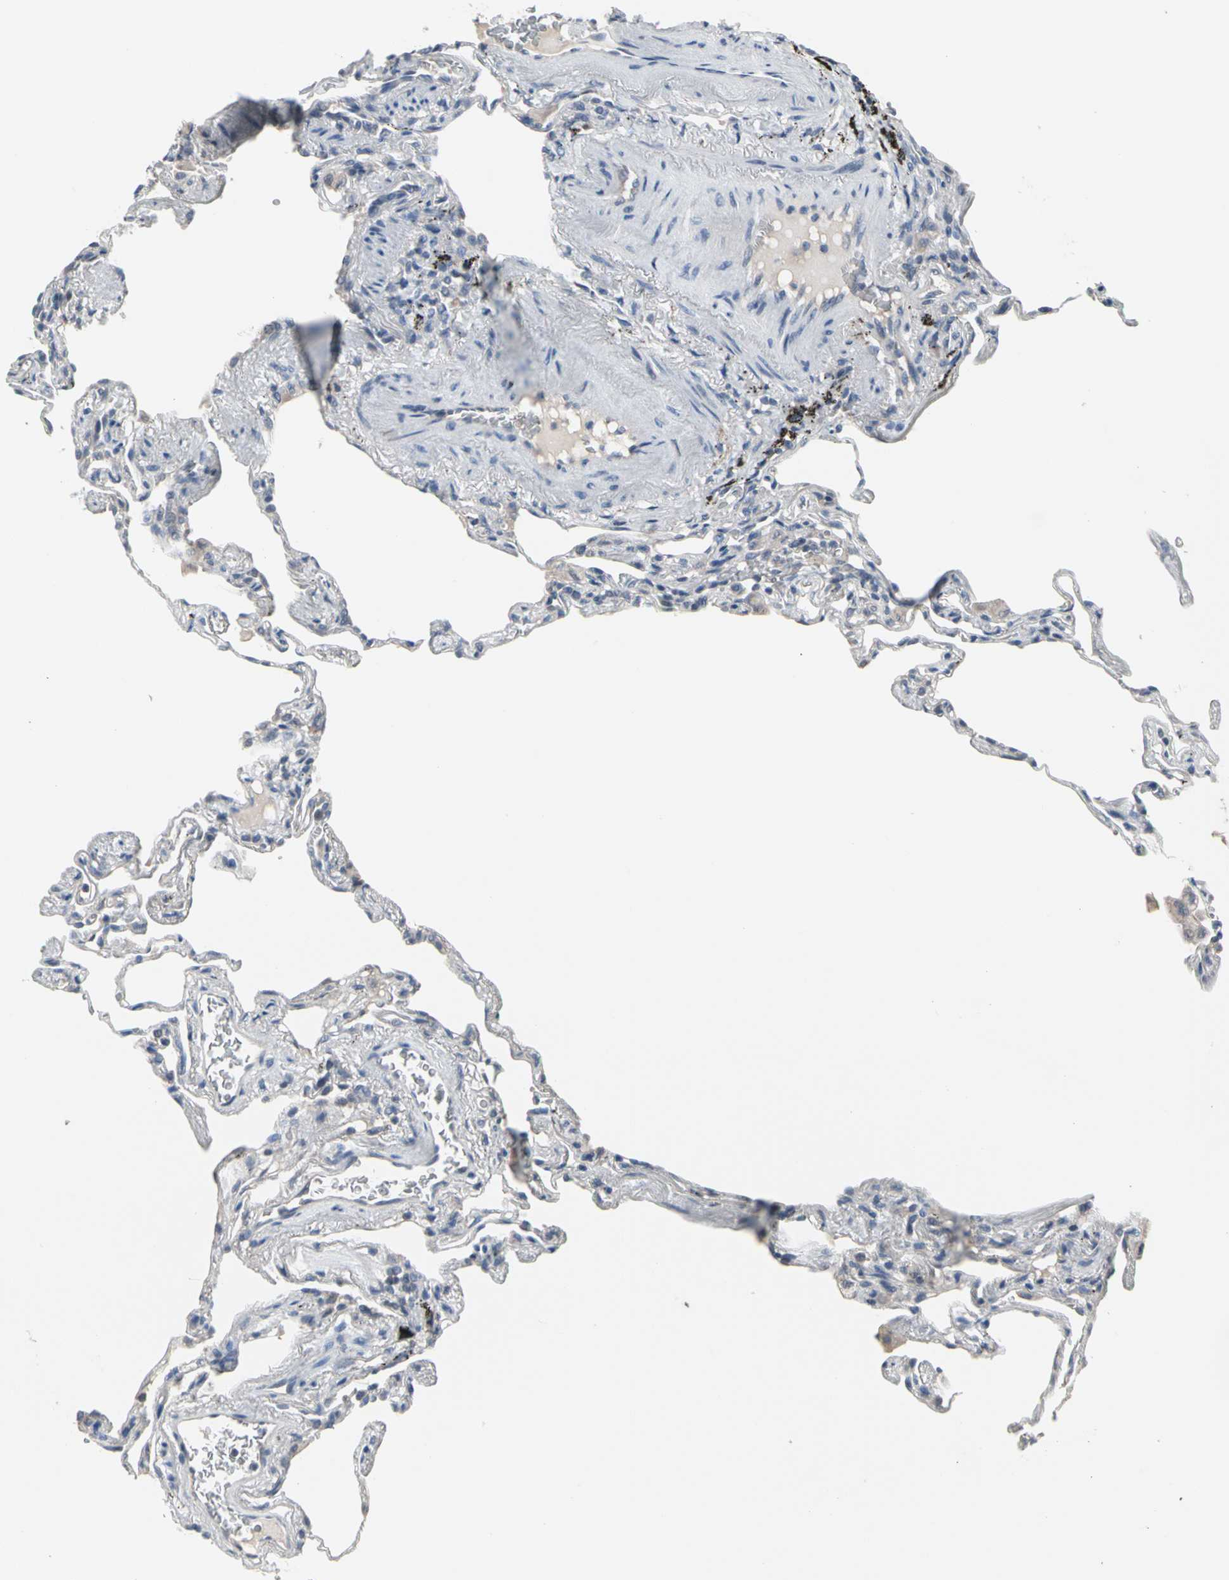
{"staining": {"intensity": "negative", "quantity": "none", "location": "none"}, "tissue": "lung", "cell_type": "Alveolar cells", "image_type": "normal", "snomed": [{"axis": "morphology", "description": "Normal tissue, NOS"}, {"axis": "morphology", "description": "Inflammation, NOS"}, {"axis": "topography", "description": "Lung"}], "caption": "Alveolar cells show no significant protein positivity in benign lung. Brightfield microscopy of immunohistochemistry (IHC) stained with DAB (brown) and hematoxylin (blue), captured at high magnification.", "gene": "SV2A", "patient": {"sex": "male", "age": 69}}